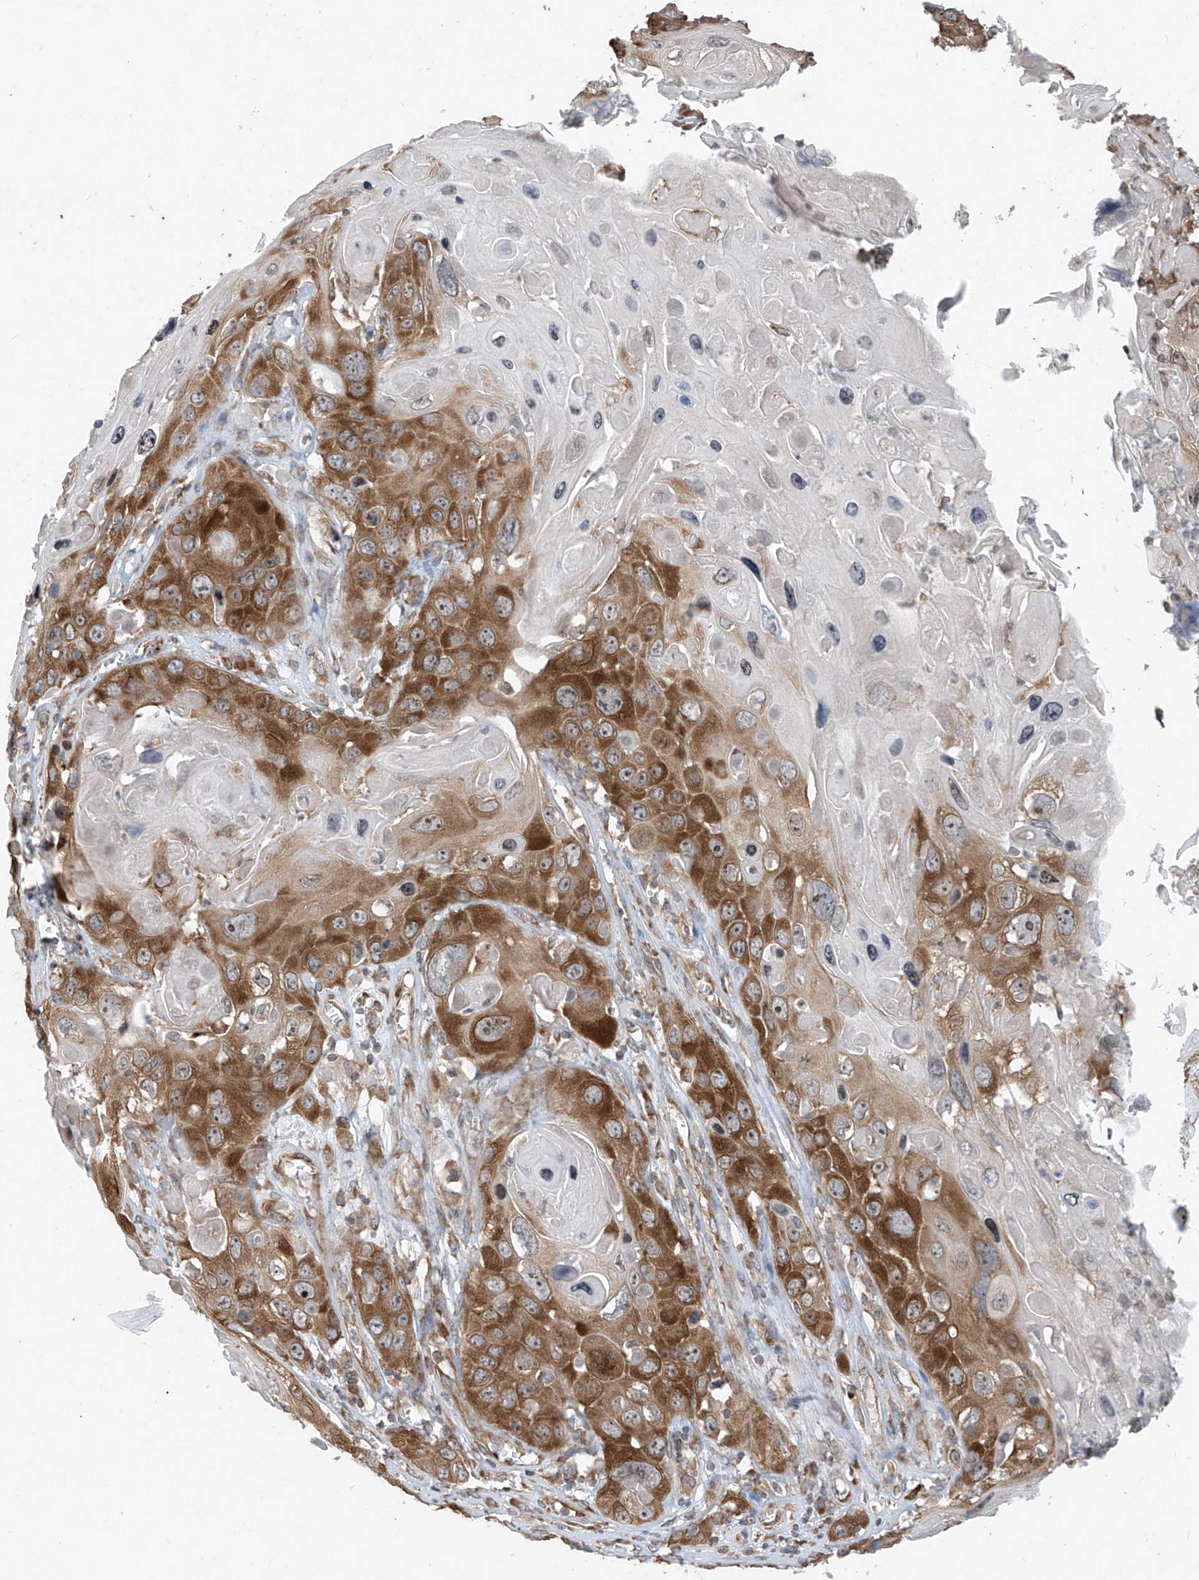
{"staining": {"intensity": "moderate", "quantity": ">75%", "location": "cytoplasmic/membranous"}, "tissue": "skin cancer", "cell_type": "Tumor cells", "image_type": "cancer", "snomed": [{"axis": "morphology", "description": "Squamous cell carcinoma, NOS"}, {"axis": "topography", "description": "Skin"}], "caption": "A brown stain labels moderate cytoplasmic/membranous staining of a protein in squamous cell carcinoma (skin) tumor cells.", "gene": "RPL34", "patient": {"sex": "male", "age": 55}}